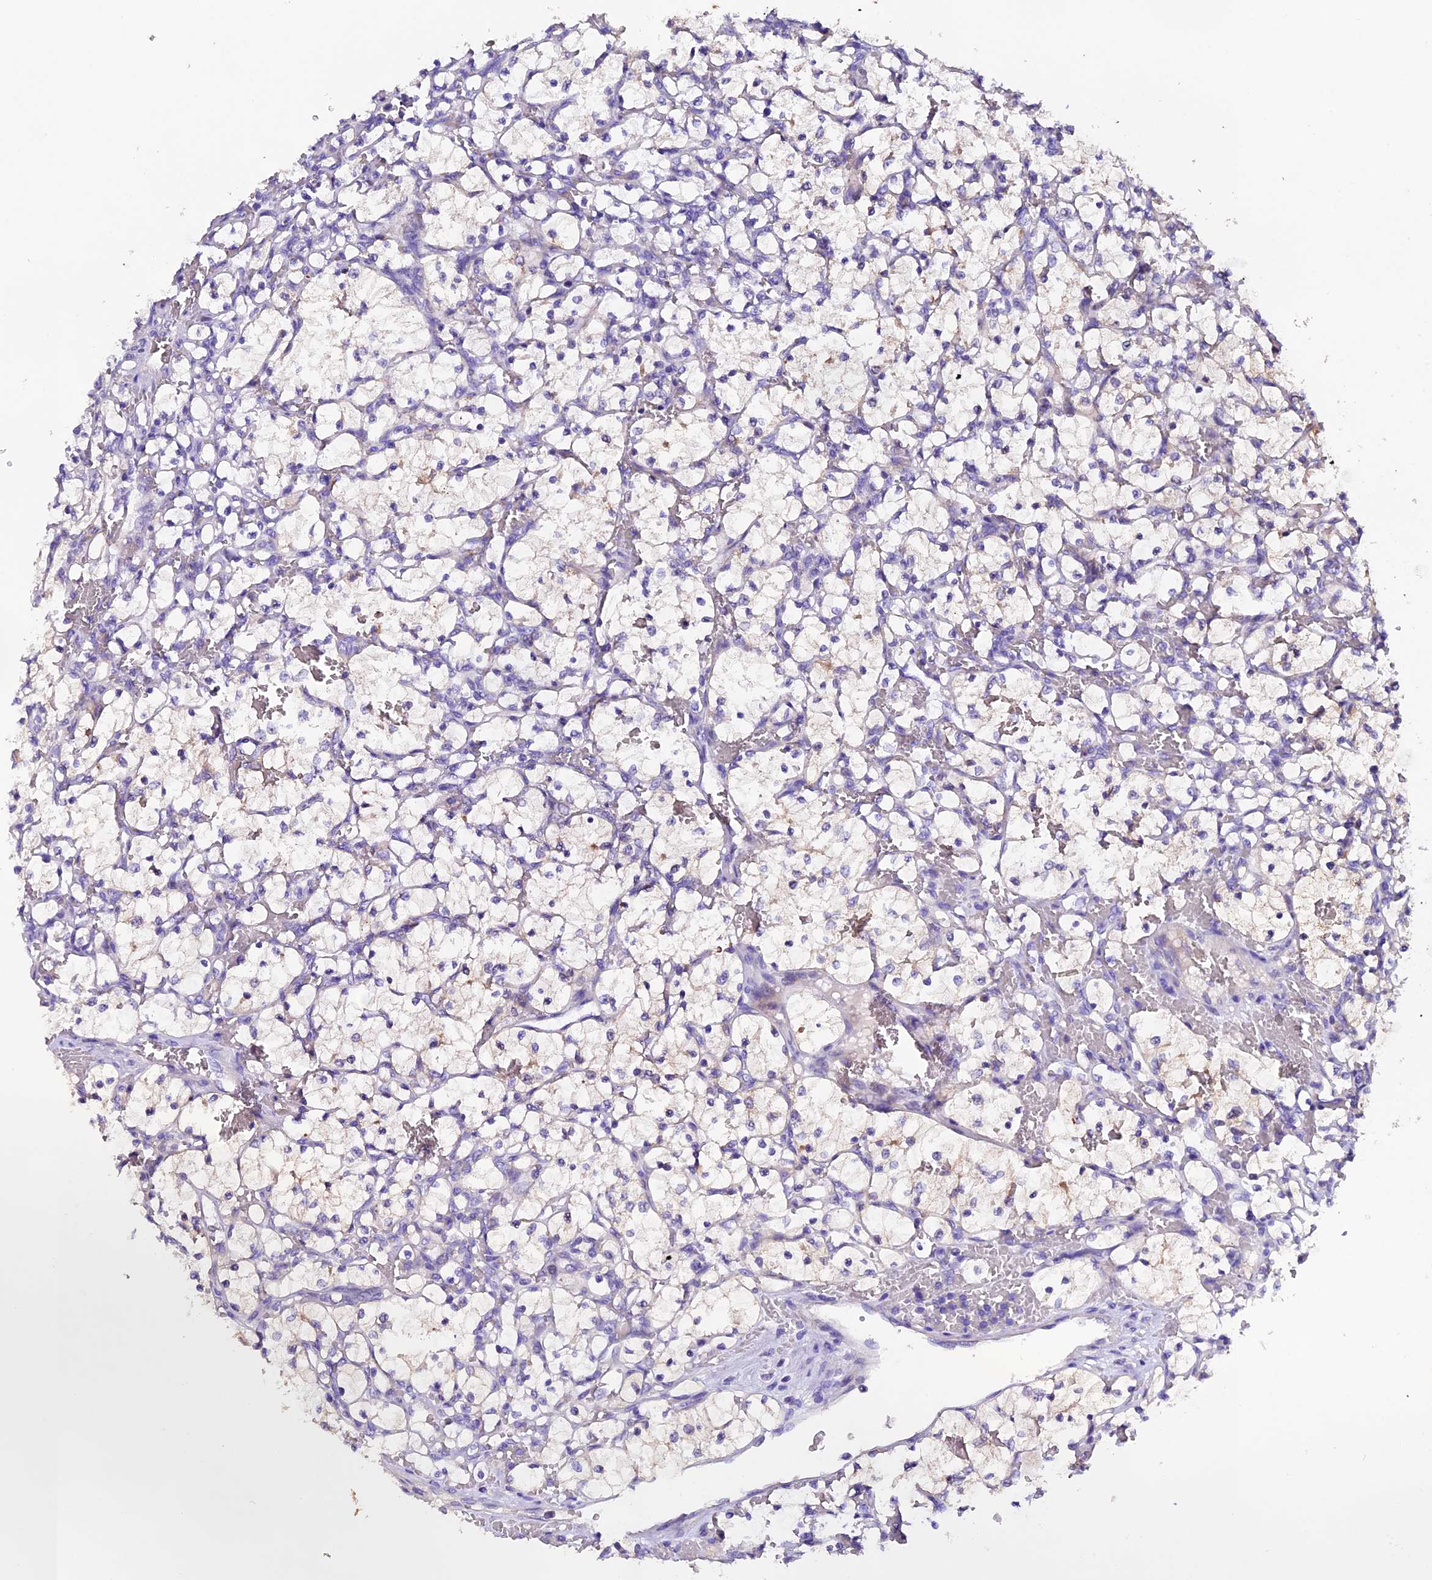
{"staining": {"intensity": "negative", "quantity": "none", "location": "none"}, "tissue": "renal cancer", "cell_type": "Tumor cells", "image_type": "cancer", "snomed": [{"axis": "morphology", "description": "Adenocarcinoma, NOS"}, {"axis": "topography", "description": "Kidney"}], "caption": "This is an immunohistochemistry (IHC) photomicrograph of human renal adenocarcinoma. There is no expression in tumor cells.", "gene": "FBXW9", "patient": {"sex": "female", "age": 69}}